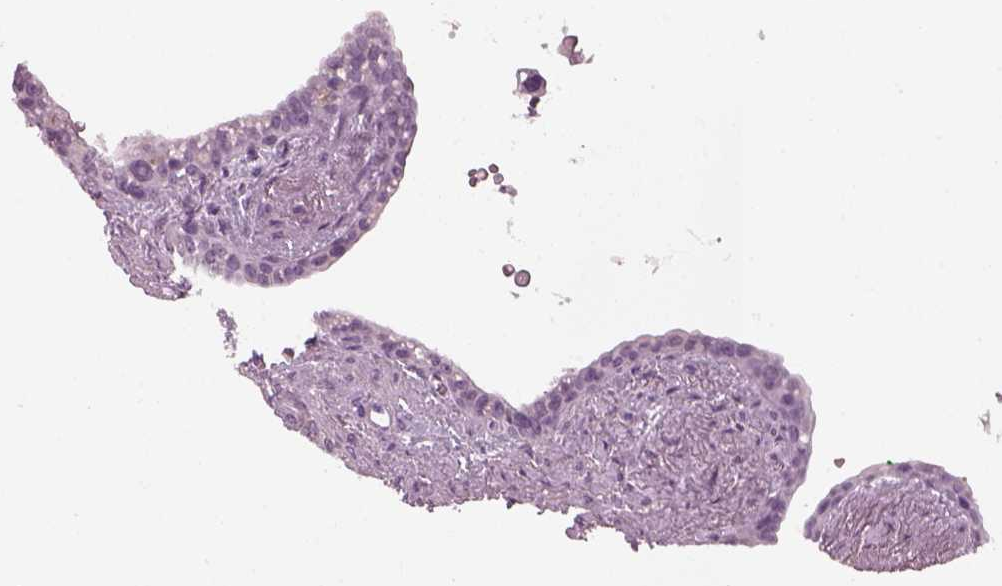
{"staining": {"intensity": "negative", "quantity": "none", "location": "none"}, "tissue": "seminal vesicle", "cell_type": "Glandular cells", "image_type": "normal", "snomed": [{"axis": "morphology", "description": "Normal tissue, NOS"}, {"axis": "morphology", "description": "Urothelial carcinoma, NOS"}, {"axis": "topography", "description": "Urinary bladder"}, {"axis": "topography", "description": "Seminal veicle"}], "caption": "This is a photomicrograph of IHC staining of benign seminal vesicle, which shows no staining in glandular cells.", "gene": "PRR9", "patient": {"sex": "male", "age": 76}}